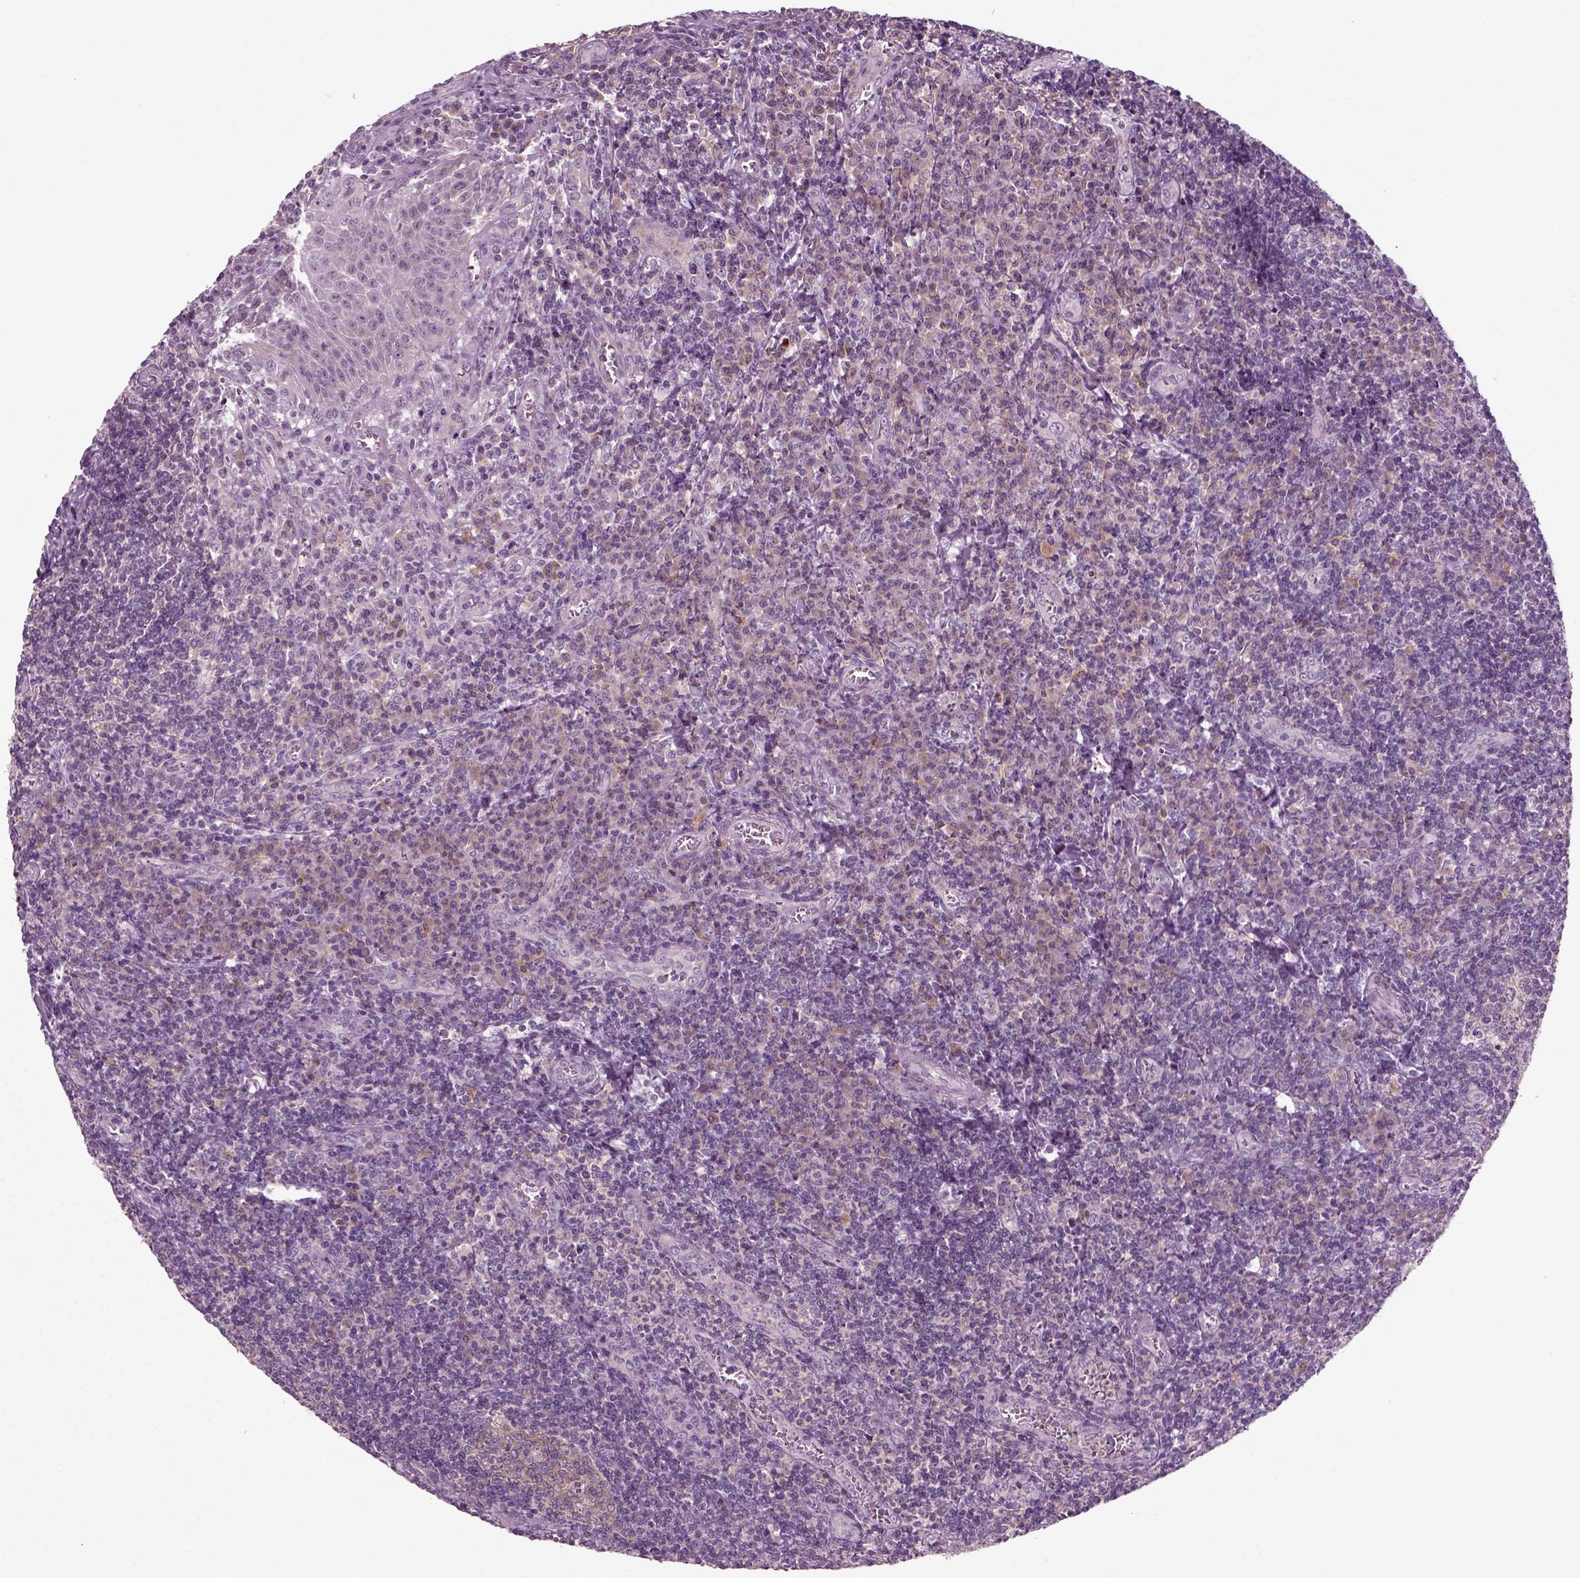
{"staining": {"intensity": "weak", "quantity": ">75%", "location": "cytoplasmic/membranous"}, "tissue": "tonsil", "cell_type": "Germinal center cells", "image_type": "normal", "snomed": [{"axis": "morphology", "description": "Normal tissue, NOS"}, {"axis": "topography", "description": "Tonsil"}], "caption": "Human tonsil stained with a brown dye shows weak cytoplasmic/membranous positive staining in about >75% of germinal center cells.", "gene": "RND2", "patient": {"sex": "male", "age": 33}}